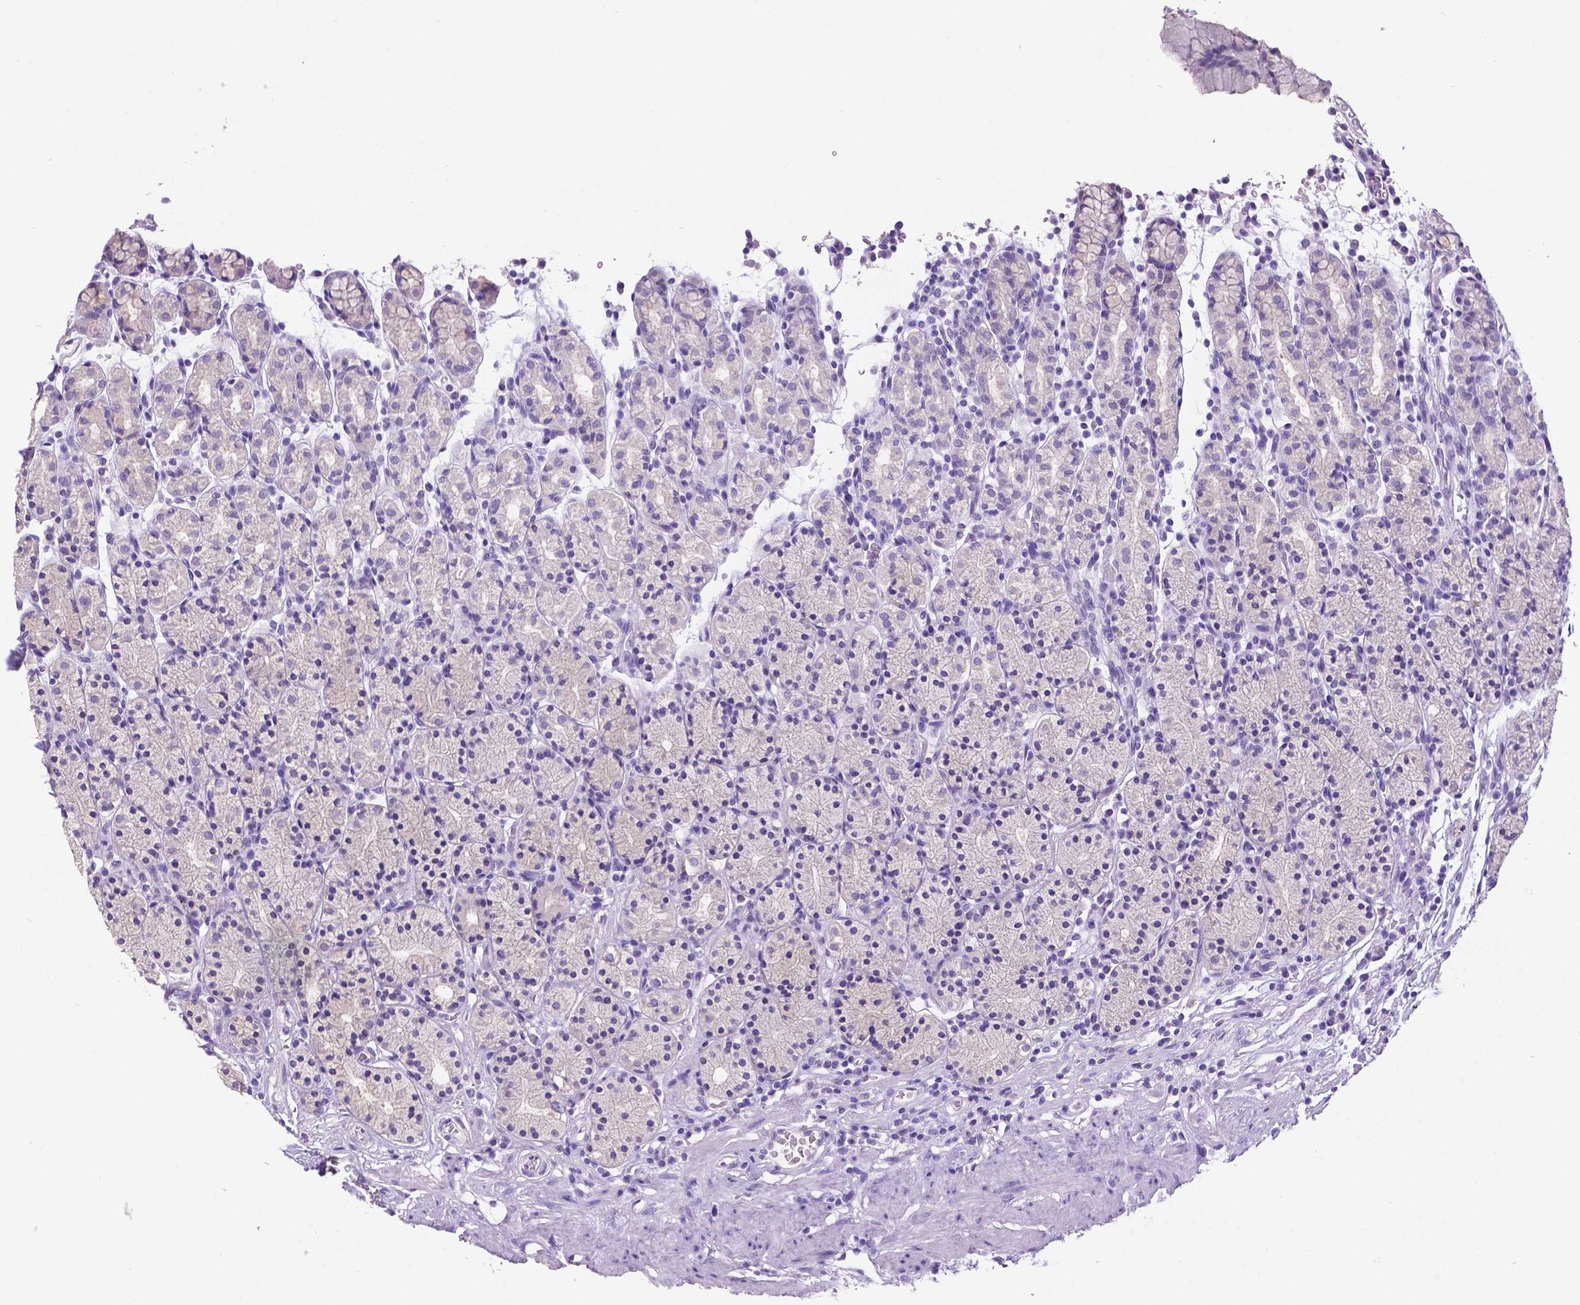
{"staining": {"intensity": "negative", "quantity": "none", "location": "none"}, "tissue": "stomach", "cell_type": "Glandular cells", "image_type": "normal", "snomed": [{"axis": "morphology", "description": "Normal tissue, NOS"}, {"axis": "topography", "description": "Stomach, upper"}, {"axis": "topography", "description": "Stomach"}], "caption": "This is an immunohistochemistry (IHC) histopathology image of unremarkable human stomach. There is no positivity in glandular cells.", "gene": "SATB2", "patient": {"sex": "male", "age": 62}}